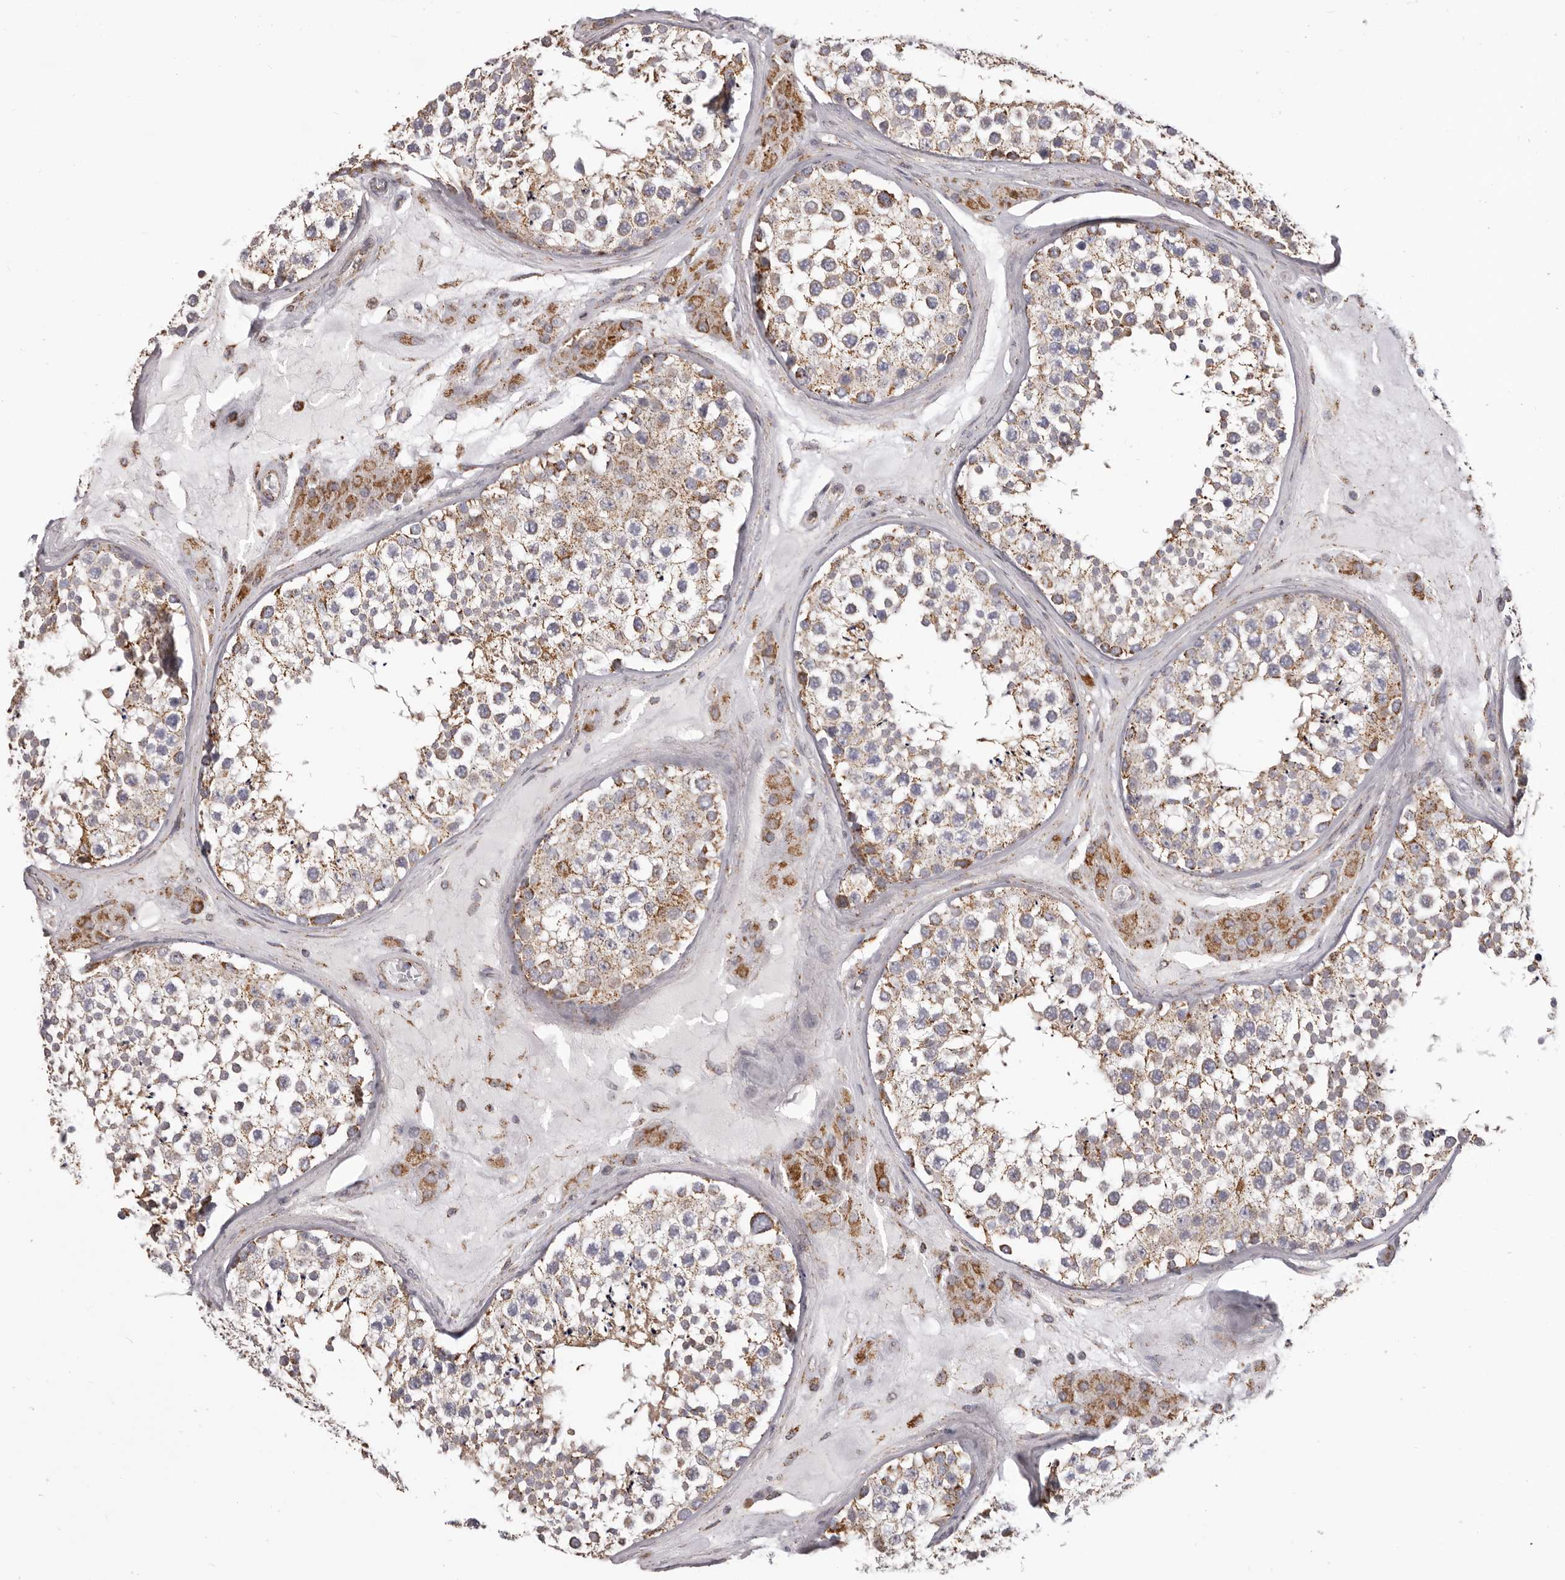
{"staining": {"intensity": "weak", "quantity": ">75%", "location": "cytoplasmic/membranous"}, "tissue": "testis", "cell_type": "Cells in seminiferous ducts", "image_type": "normal", "snomed": [{"axis": "morphology", "description": "Normal tissue, NOS"}, {"axis": "topography", "description": "Testis"}], "caption": "A low amount of weak cytoplasmic/membranous staining is identified in about >75% of cells in seminiferous ducts in benign testis.", "gene": "CHRM2", "patient": {"sex": "male", "age": 46}}